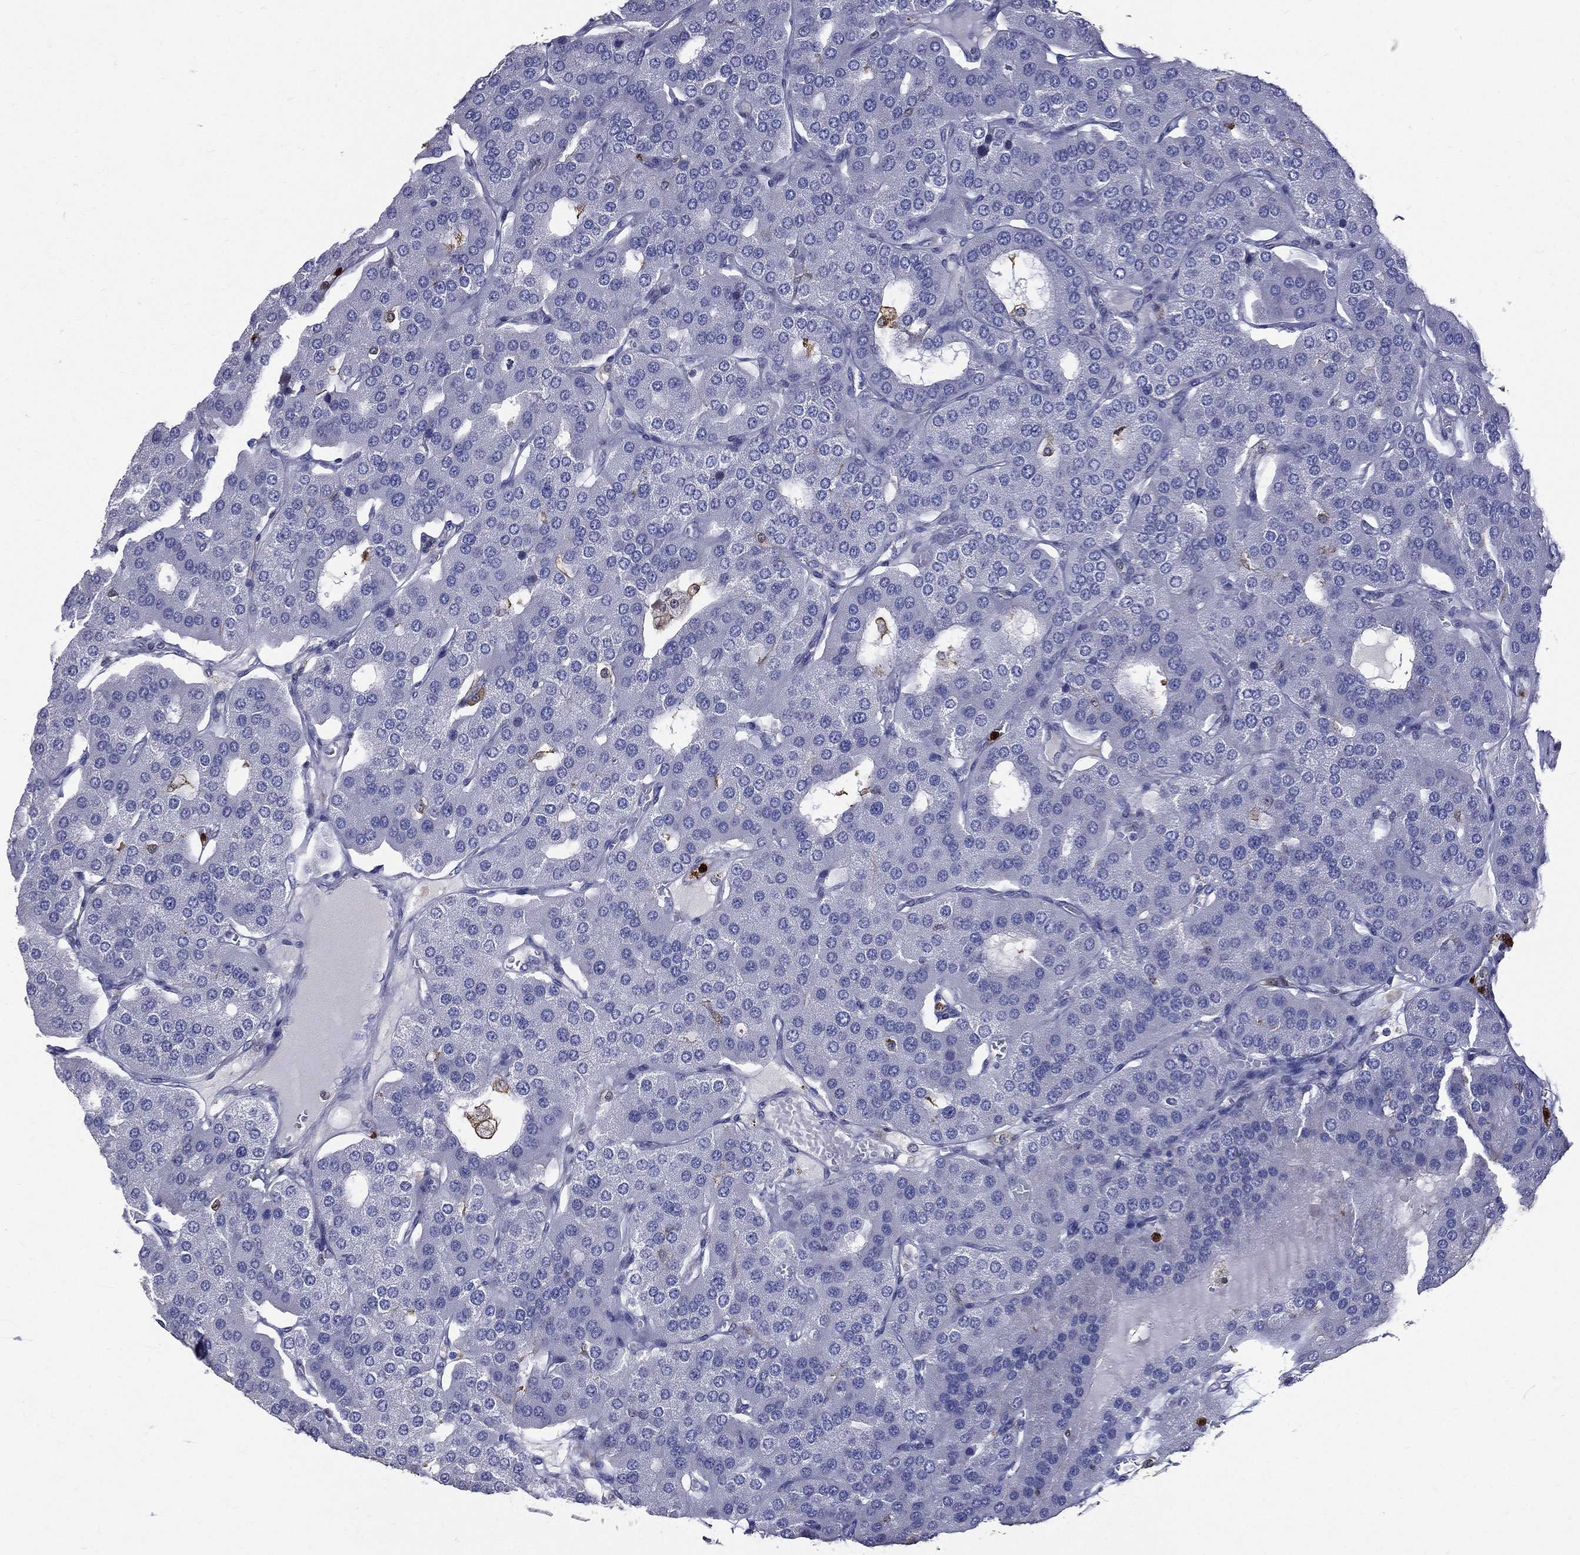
{"staining": {"intensity": "negative", "quantity": "none", "location": "none"}, "tissue": "parathyroid gland", "cell_type": "Glandular cells", "image_type": "normal", "snomed": [{"axis": "morphology", "description": "Normal tissue, NOS"}, {"axis": "morphology", "description": "Adenoma, NOS"}, {"axis": "topography", "description": "Parathyroid gland"}], "caption": "This is a photomicrograph of IHC staining of normal parathyroid gland, which shows no staining in glandular cells.", "gene": "GPR171", "patient": {"sex": "female", "age": 86}}